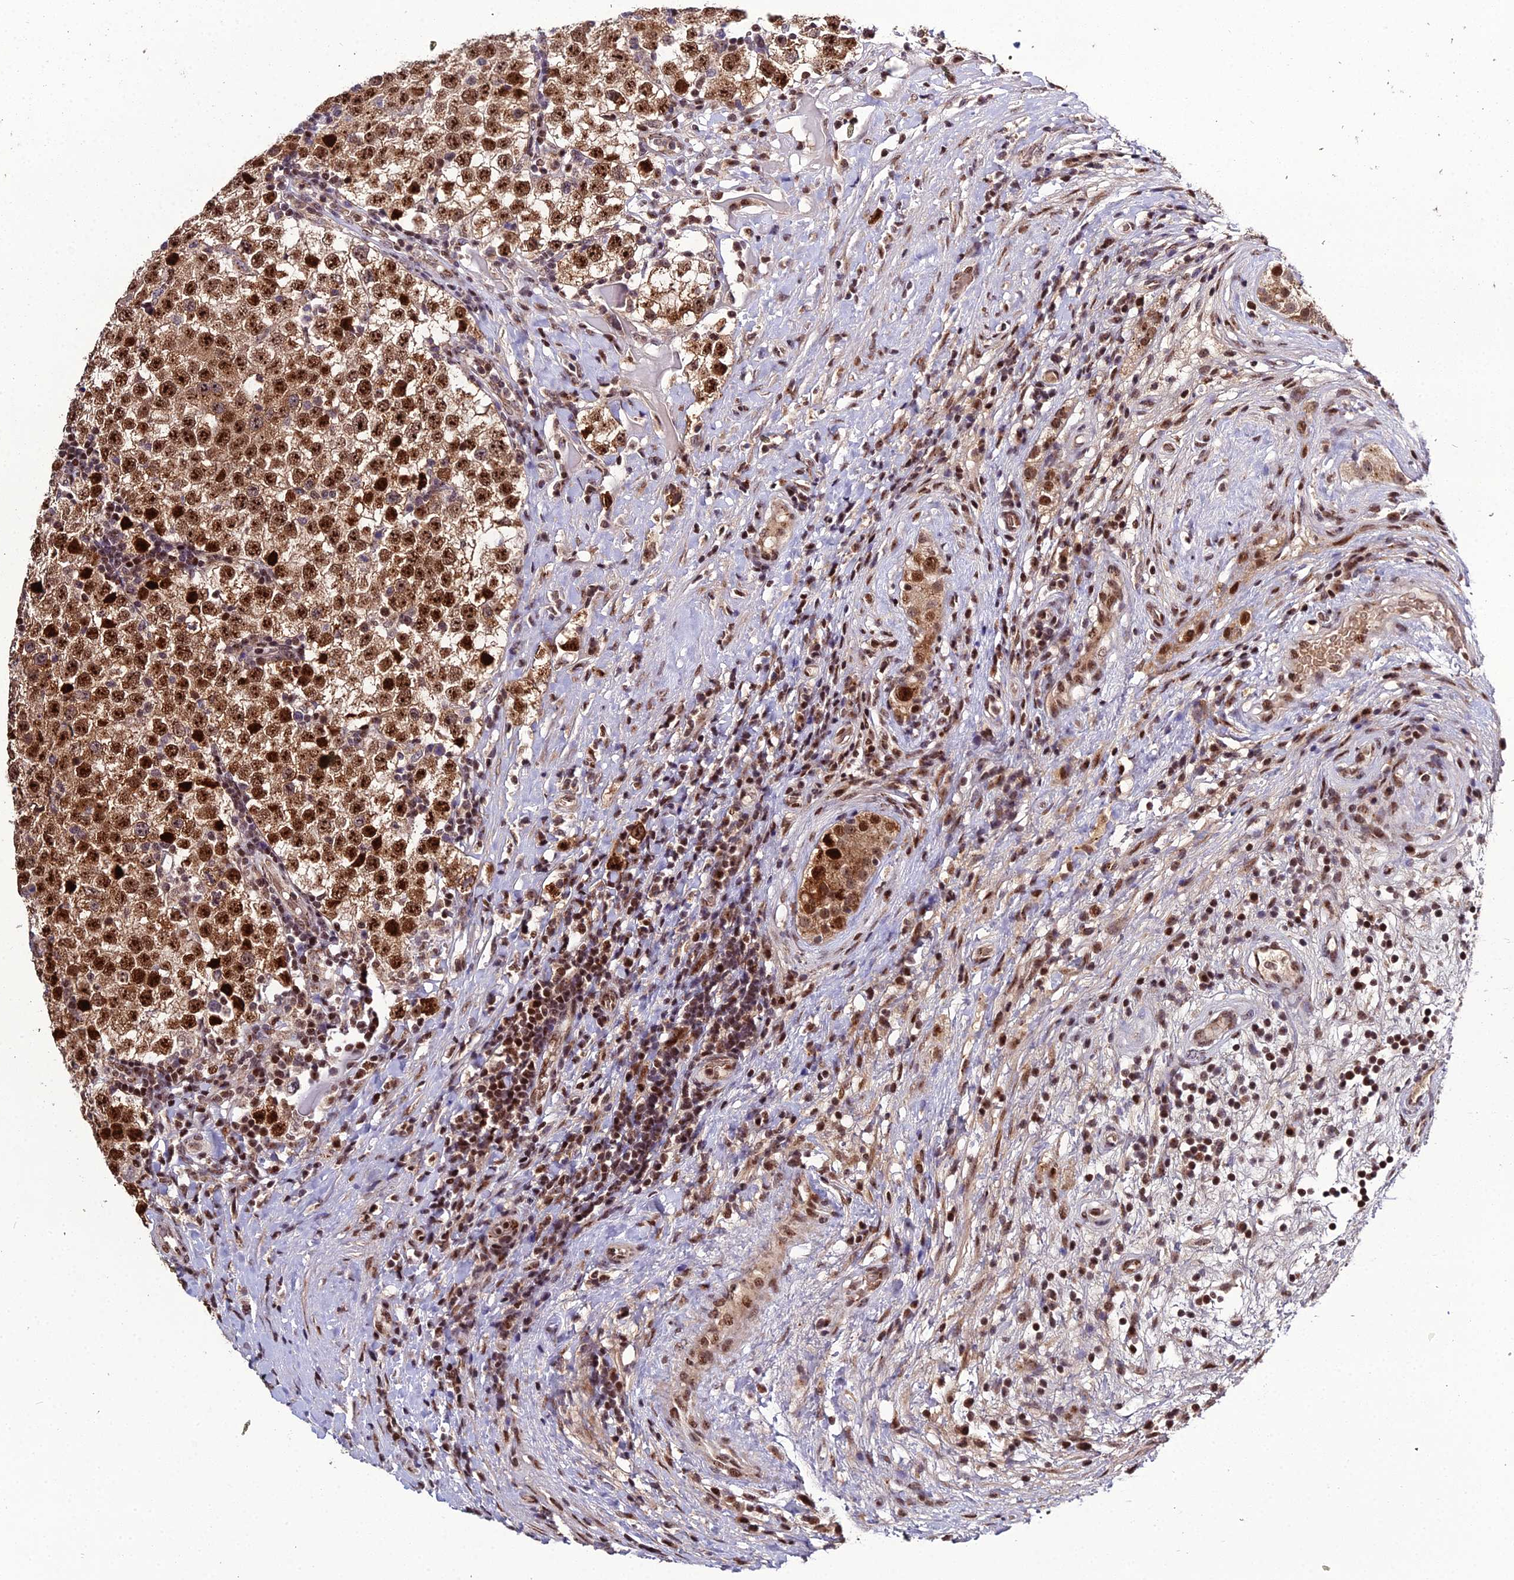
{"staining": {"intensity": "strong", "quantity": ">75%", "location": "cytoplasmic/membranous,nuclear"}, "tissue": "testis cancer", "cell_type": "Tumor cells", "image_type": "cancer", "snomed": [{"axis": "morphology", "description": "Seminoma, NOS"}, {"axis": "topography", "description": "Testis"}], "caption": "Immunohistochemistry staining of testis cancer, which shows high levels of strong cytoplasmic/membranous and nuclear expression in approximately >75% of tumor cells indicating strong cytoplasmic/membranous and nuclear protein positivity. The staining was performed using DAB (brown) for protein detection and nuclei were counterstained in hematoxylin (blue).", "gene": "ARL2", "patient": {"sex": "male", "age": 34}}